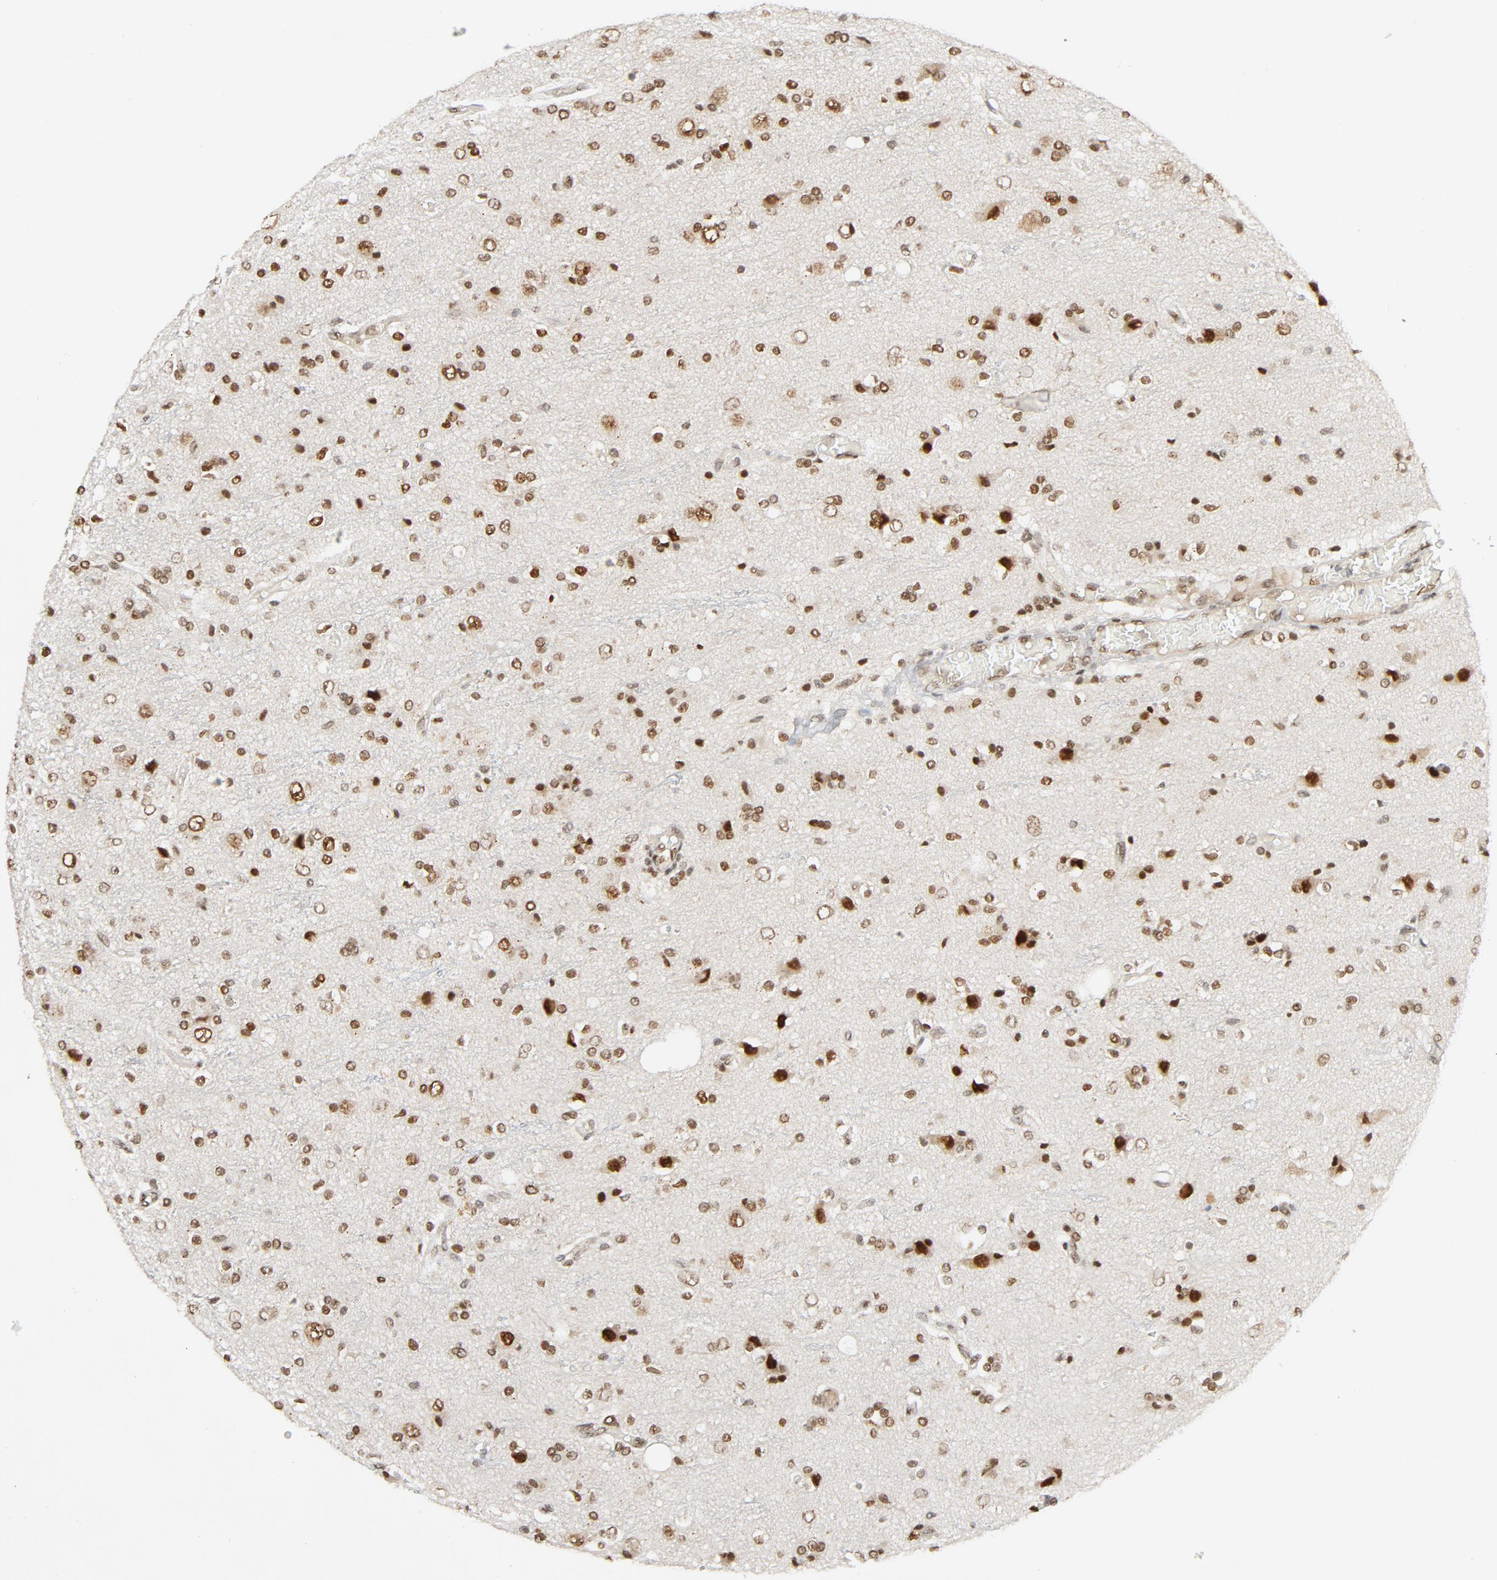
{"staining": {"intensity": "strong", "quantity": ">75%", "location": "nuclear"}, "tissue": "glioma", "cell_type": "Tumor cells", "image_type": "cancer", "snomed": [{"axis": "morphology", "description": "Glioma, malignant, High grade"}, {"axis": "topography", "description": "Brain"}], "caption": "Protein expression analysis of glioma demonstrates strong nuclear expression in about >75% of tumor cells.", "gene": "SMARCD1", "patient": {"sex": "male", "age": 47}}